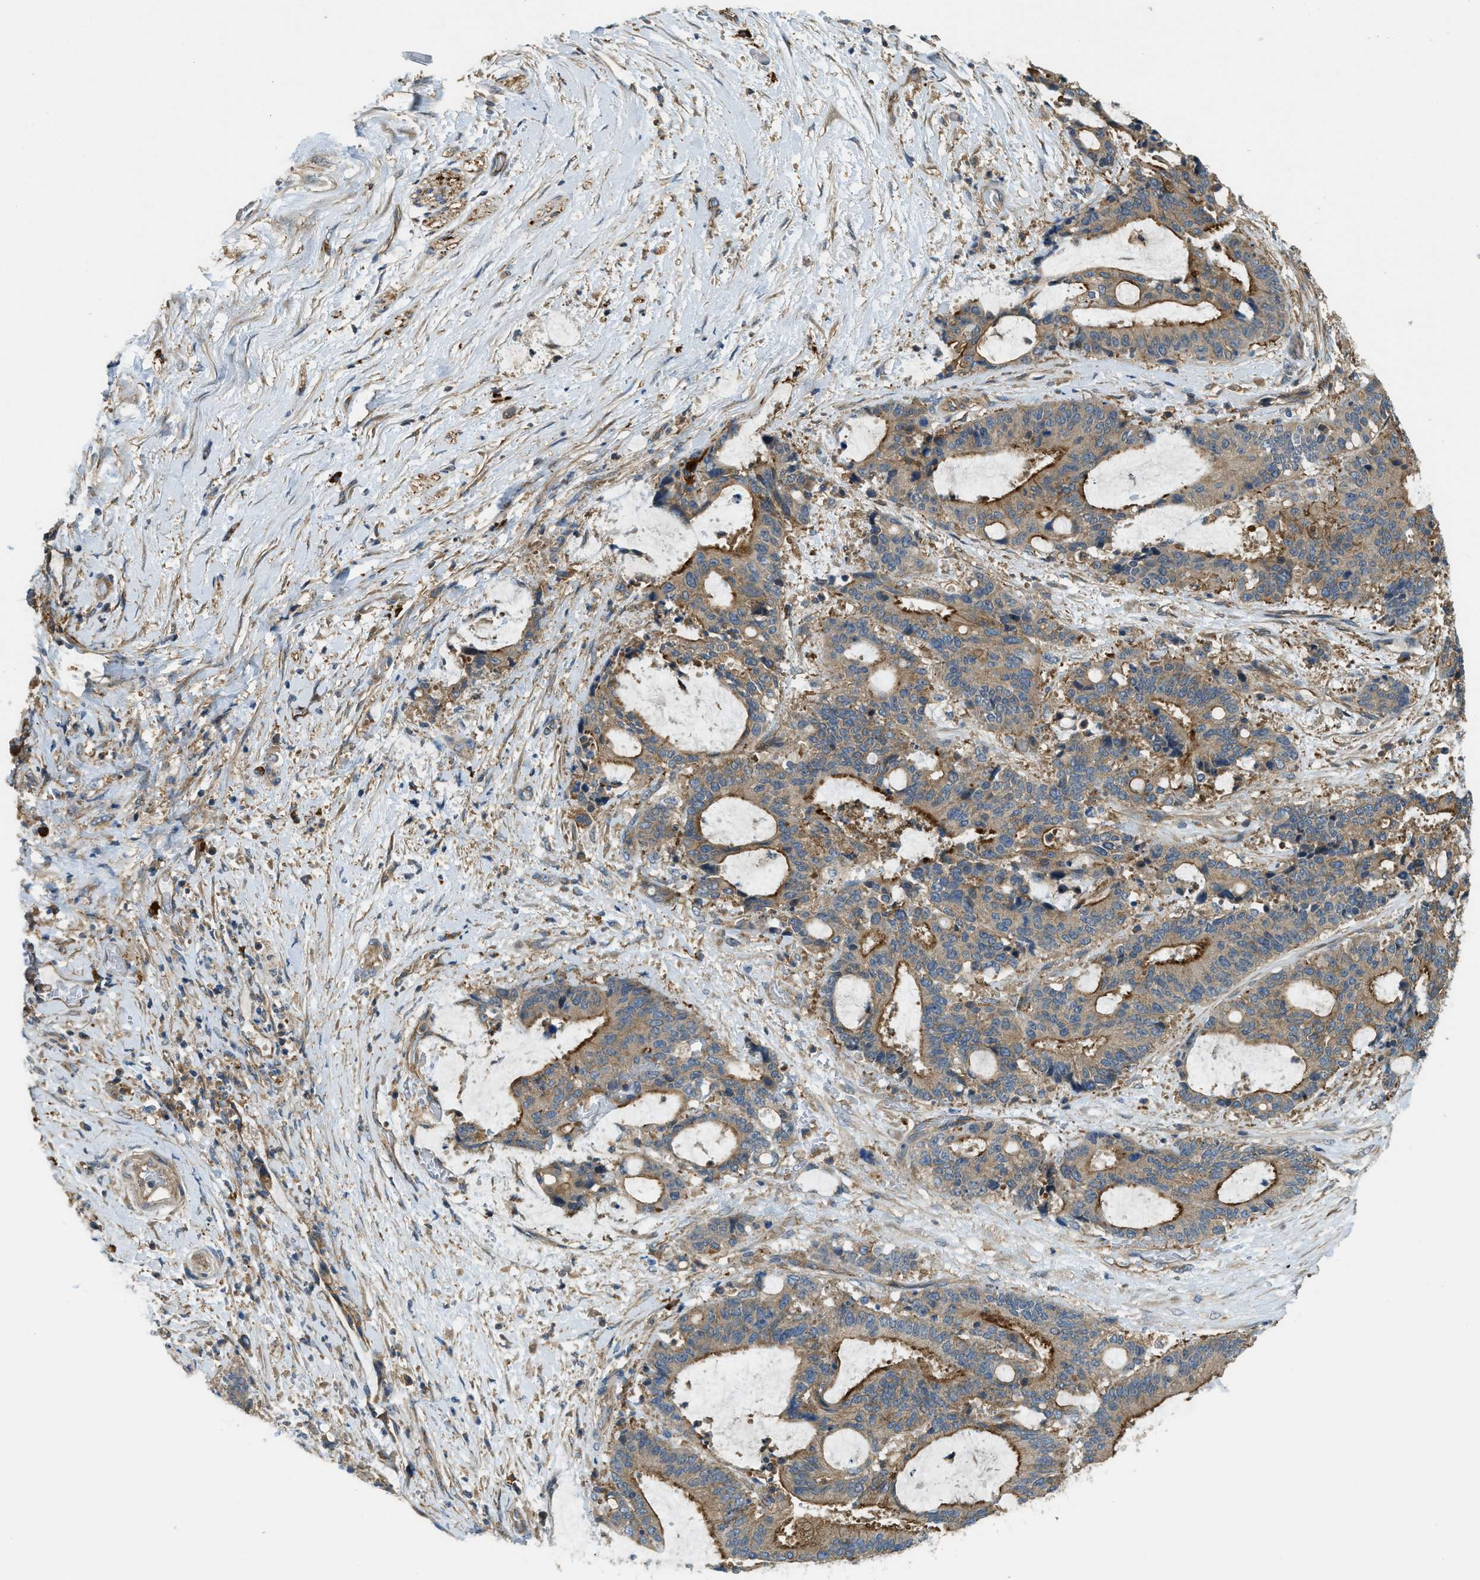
{"staining": {"intensity": "moderate", "quantity": "25%-75%", "location": "cytoplasmic/membranous"}, "tissue": "liver cancer", "cell_type": "Tumor cells", "image_type": "cancer", "snomed": [{"axis": "morphology", "description": "Normal tissue, NOS"}, {"axis": "morphology", "description": "Cholangiocarcinoma"}, {"axis": "topography", "description": "Liver"}, {"axis": "topography", "description": "Peripheral nerve tissue"}], "caption": "Protein staining shows moderate cytoplasmic/membranous staining in approximately 25%-75% of tumor cells in liver cholangiocarcinoma.", "gene": "BAG4", "patient": {"sex": "female", "age": 73}}